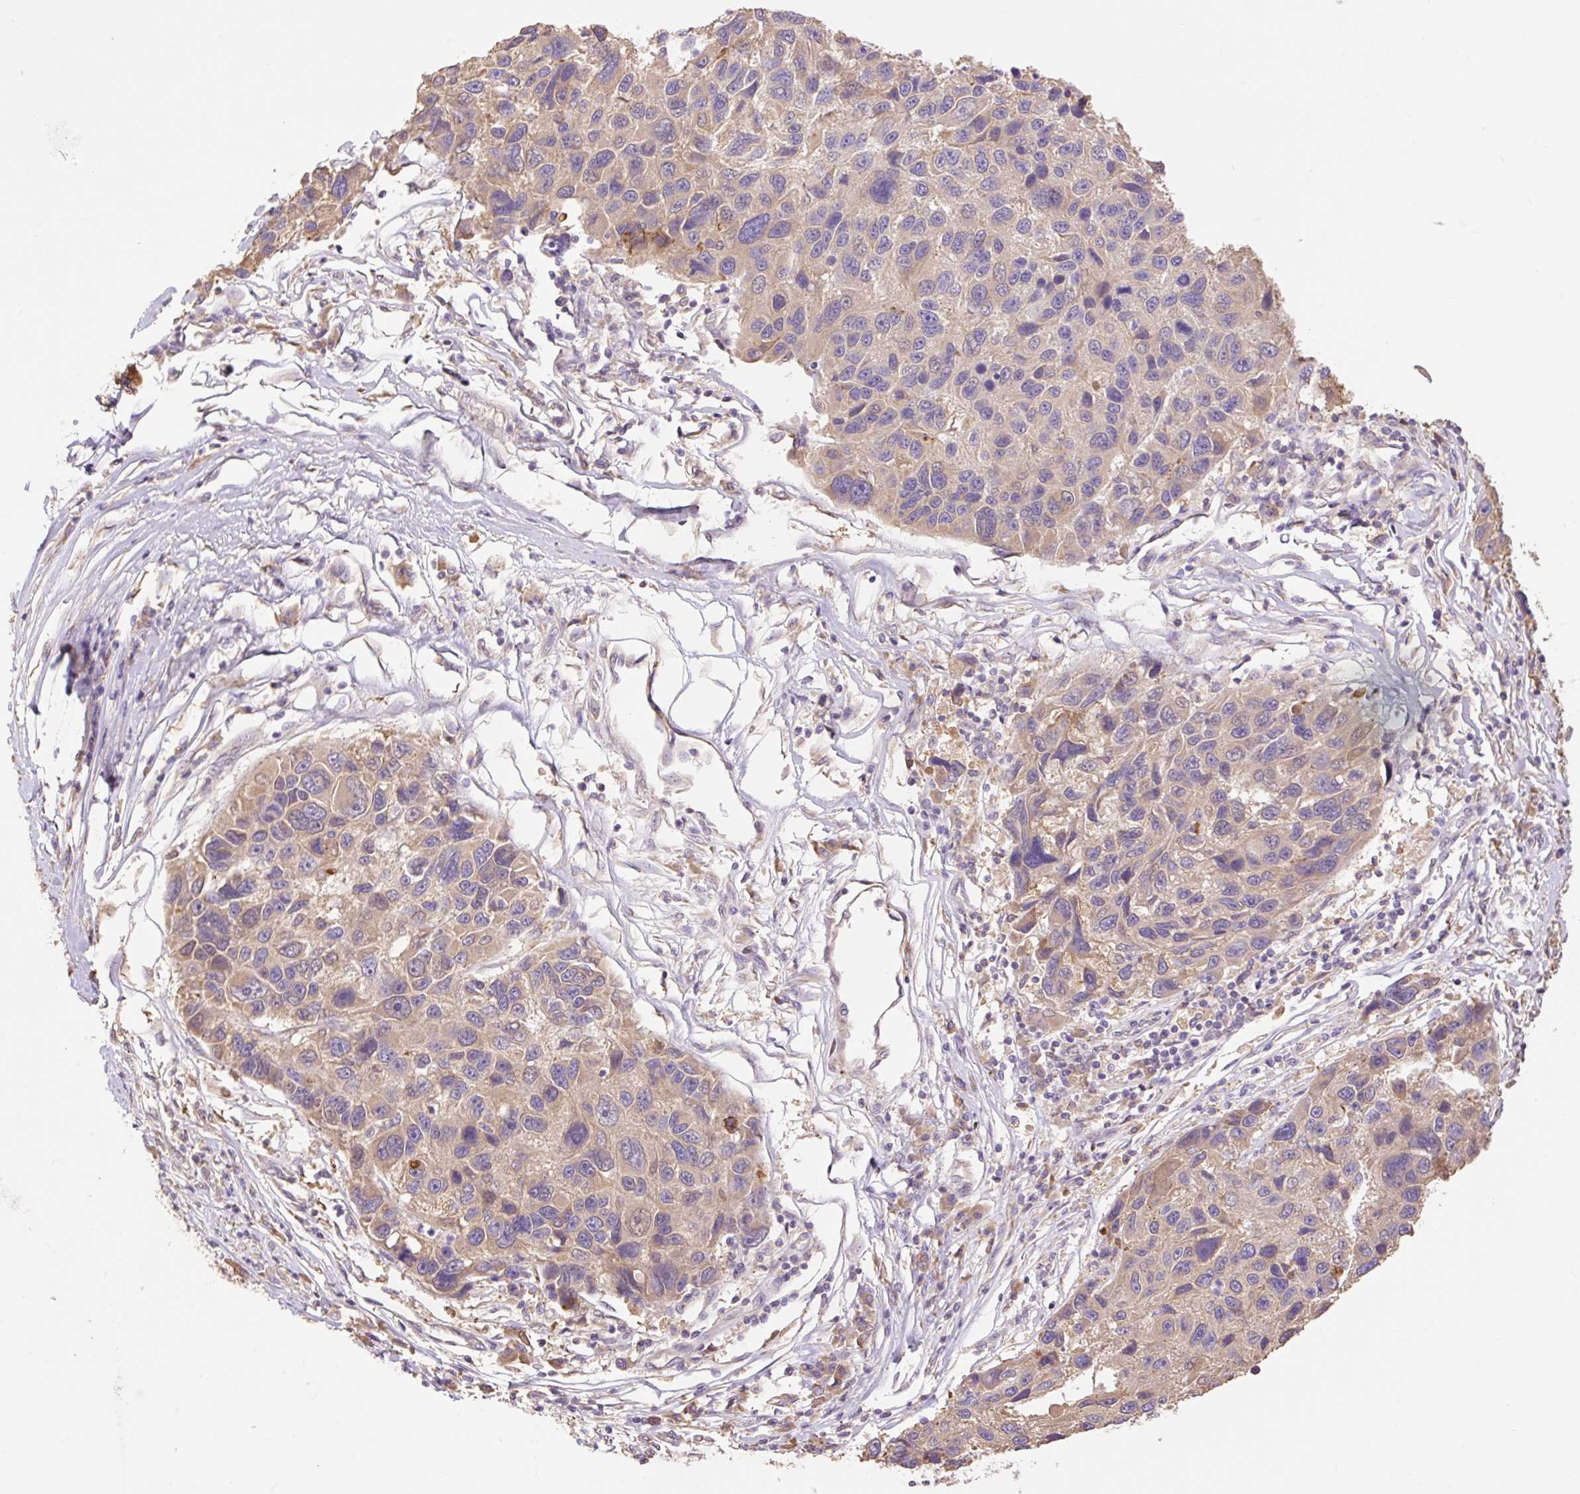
{"staining": {"intensity": "weak", "quantity": "<25%", "location": "cytoplasmic/membranous"}, "tissue": "melanoma", "cell_type": "Tumor cells", "image_type": "cancer", "snomed": [{"axis": "morphology", "description": "Malignant melanoma, NOS"}, {"axis": "topography", "description": "Skin"}], "caption": "Tumor cells are negative for brown protein staining in melanoma.", "gene": "DESI1", "patient": {"sex": "male", "age": 53}}